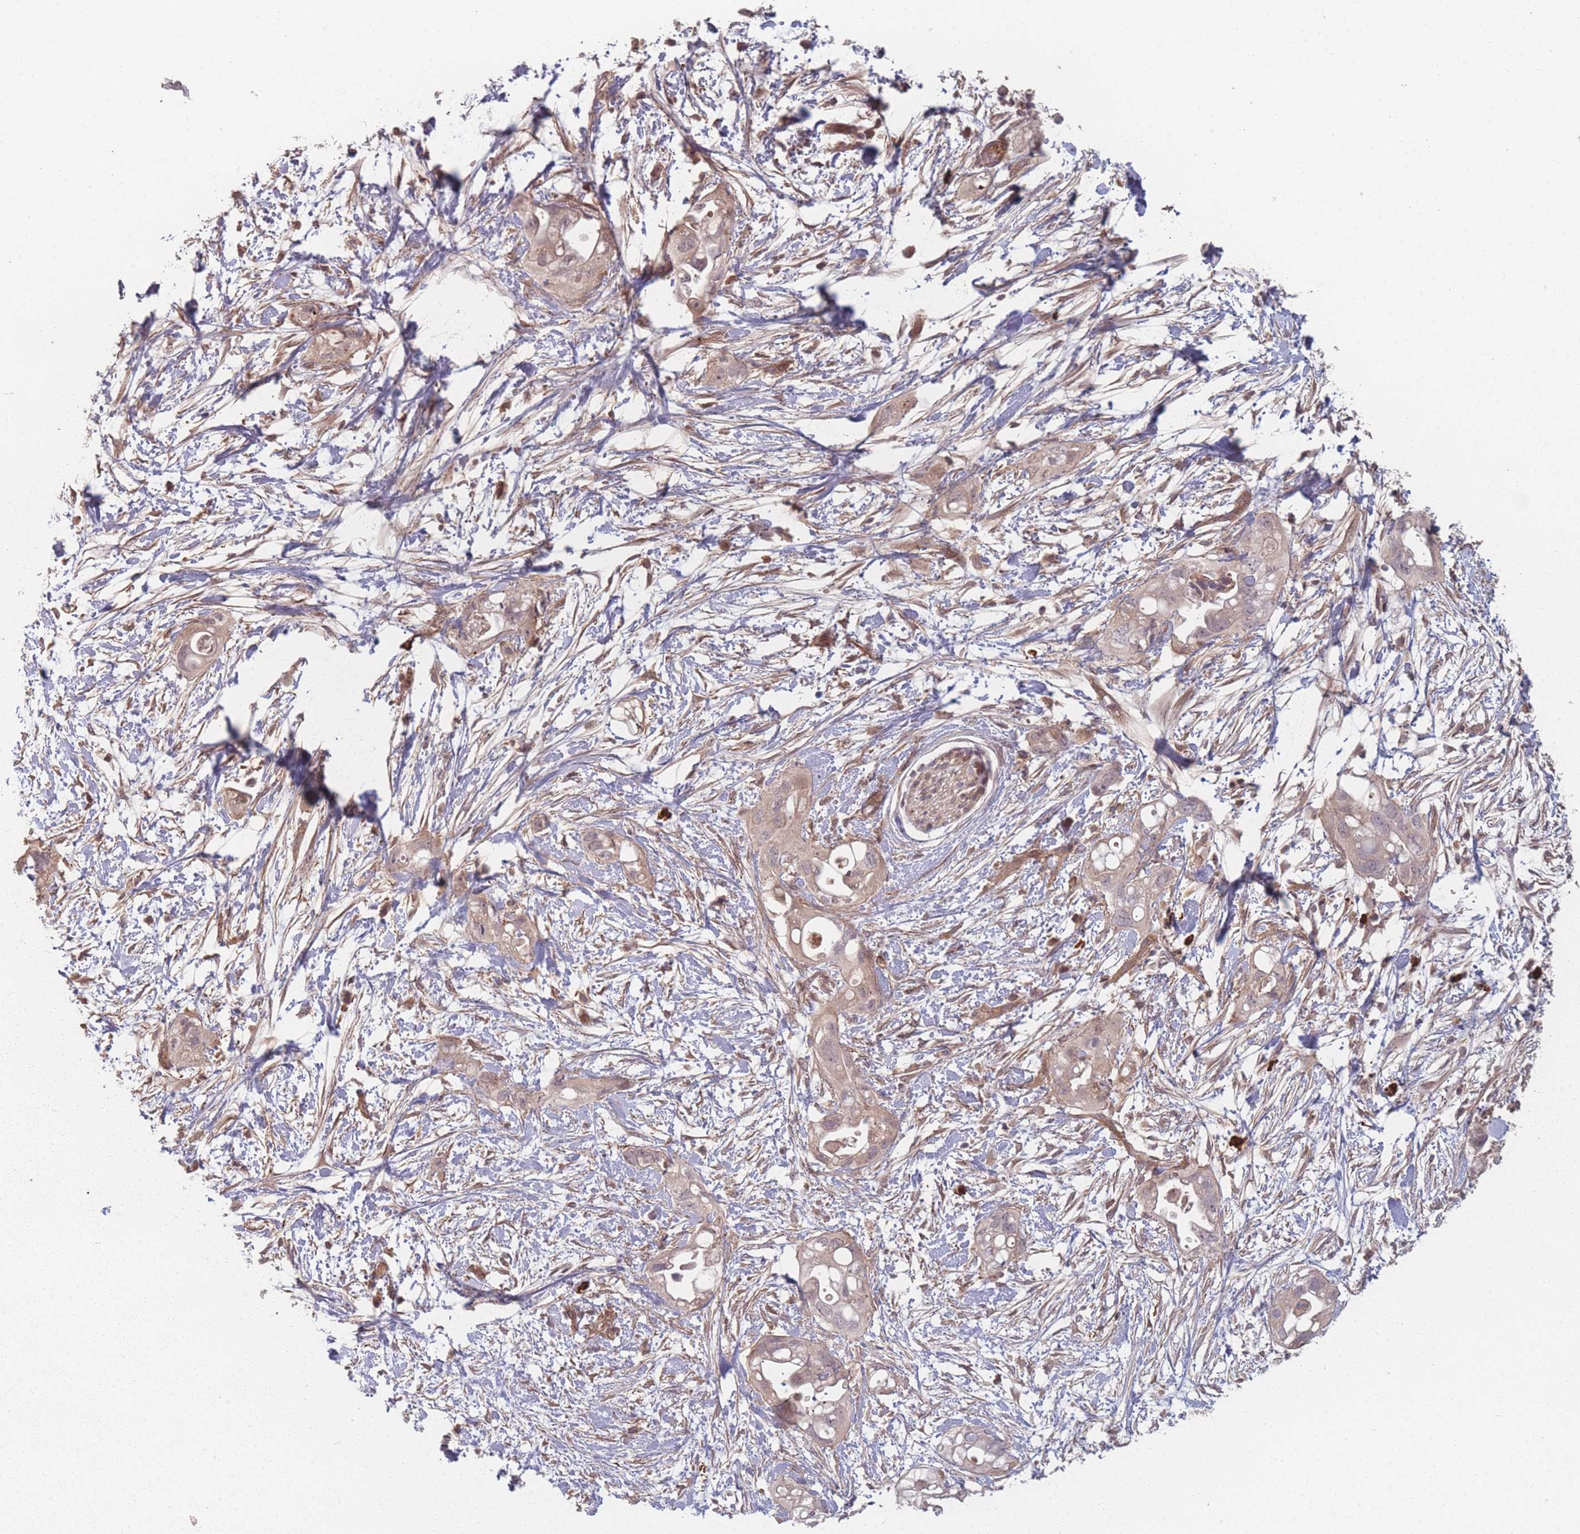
{"staining": {"intensity": "weak", "quantity": "<25%", "location": "cytoplasmic/membranous"}, "tissue": "pancreatic cancer", "cell_type": "Tumor cells", "image_type": "cancer", "snomed": [{"axis": "morphology", "description": "Adenocarcinoma, NOS"}, {"axis": "topography", "description": "Pancreas"}], "caption": "High magnification brightfield microscopy of pancreatic cancer stained with DAB (3,3'-diaminobenzidine) (brown) and counterstained with hematoxylin (blue): tumor cells show no significant expression.", "gene": "HAGH", "patient": {"sex": "female", "age": 72}}